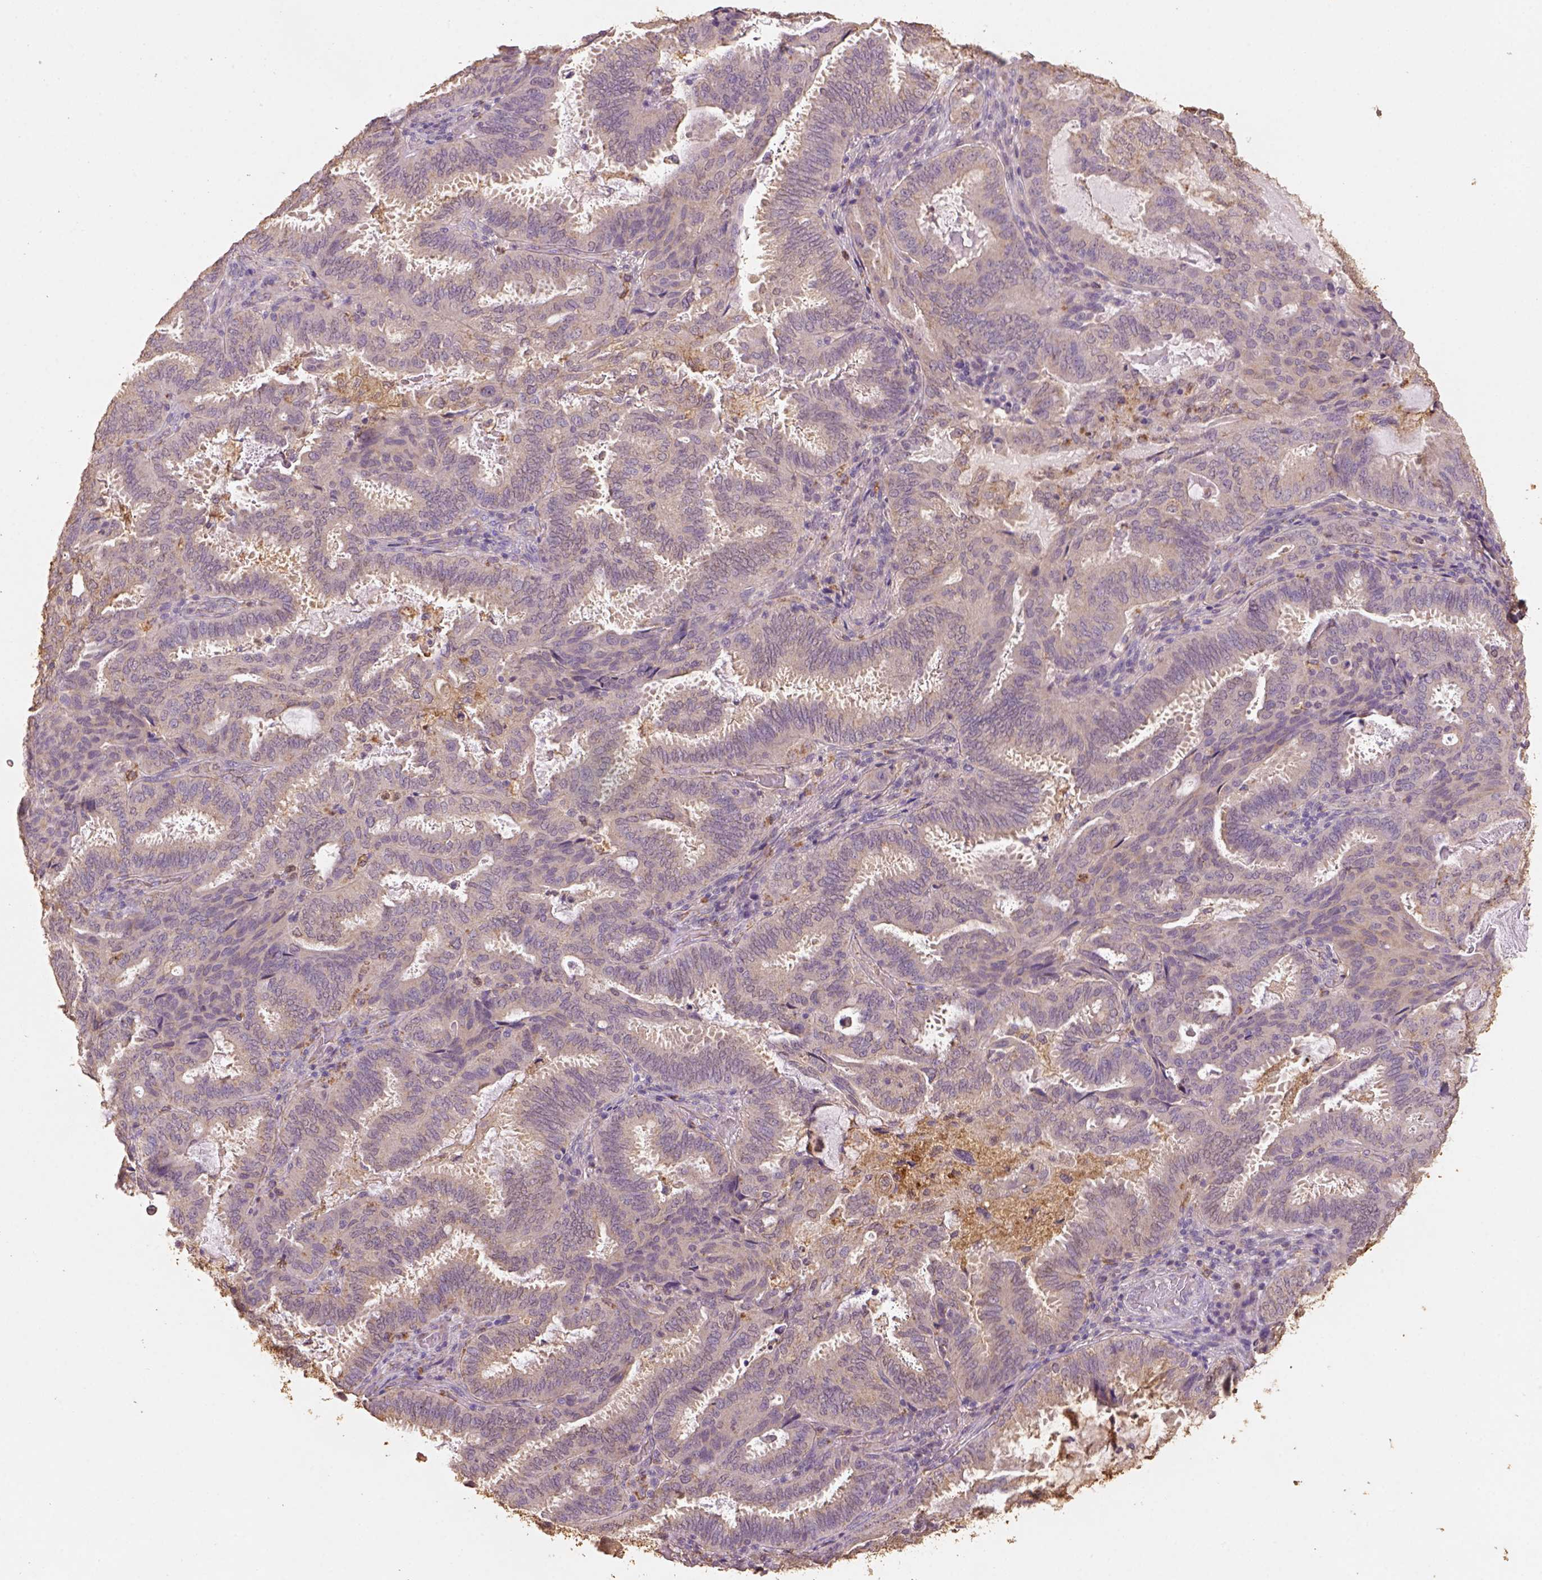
{"staining": {"intensity": "weak", "quantity": "<25%", "location": "cytoplasmic/membranous"}, "tissue": "ovarian cancer", "cell_type": "Tumor cells", "image_type": "cancer", "snomed": [{"axis": "morphology", "description": "Carcinoma, endometroid"}, {"axis": "topography", "description": "Ovary"}], "caption": "Histopathology image shows no protein expression in tumor cells of endometroid carcinoma (ovarian) tissue.", "gene": "AP2B1", "patient": {"sex": "female", "age": 41}}